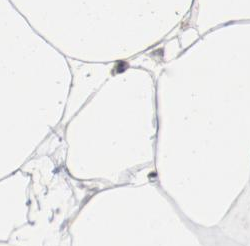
{"staining": {"intensity": "moderate", "quantity": ">75%", "location": "nuclear"}, "tissue": "adipose tissue", "cell_type": "Adipocytes", "image_type": "normal", "snomed": [{"axis": "morphology", "description": "Normal tissue, NOS"}, {"axis": "morphology", "description": "Duct carcinoma"}, {"axis": "topography", "description": "Breast"}, {"axis": "topography", "description": "Adipose tissue"}], "caption": "Immunohistochemical staining of normal human adipose tissue reveals >75% levels of moderate nuclear protein positivity in about >75% of adipocytes.", "gene": "JMJD6", "patient": {"sex": "female", "age": 37}}